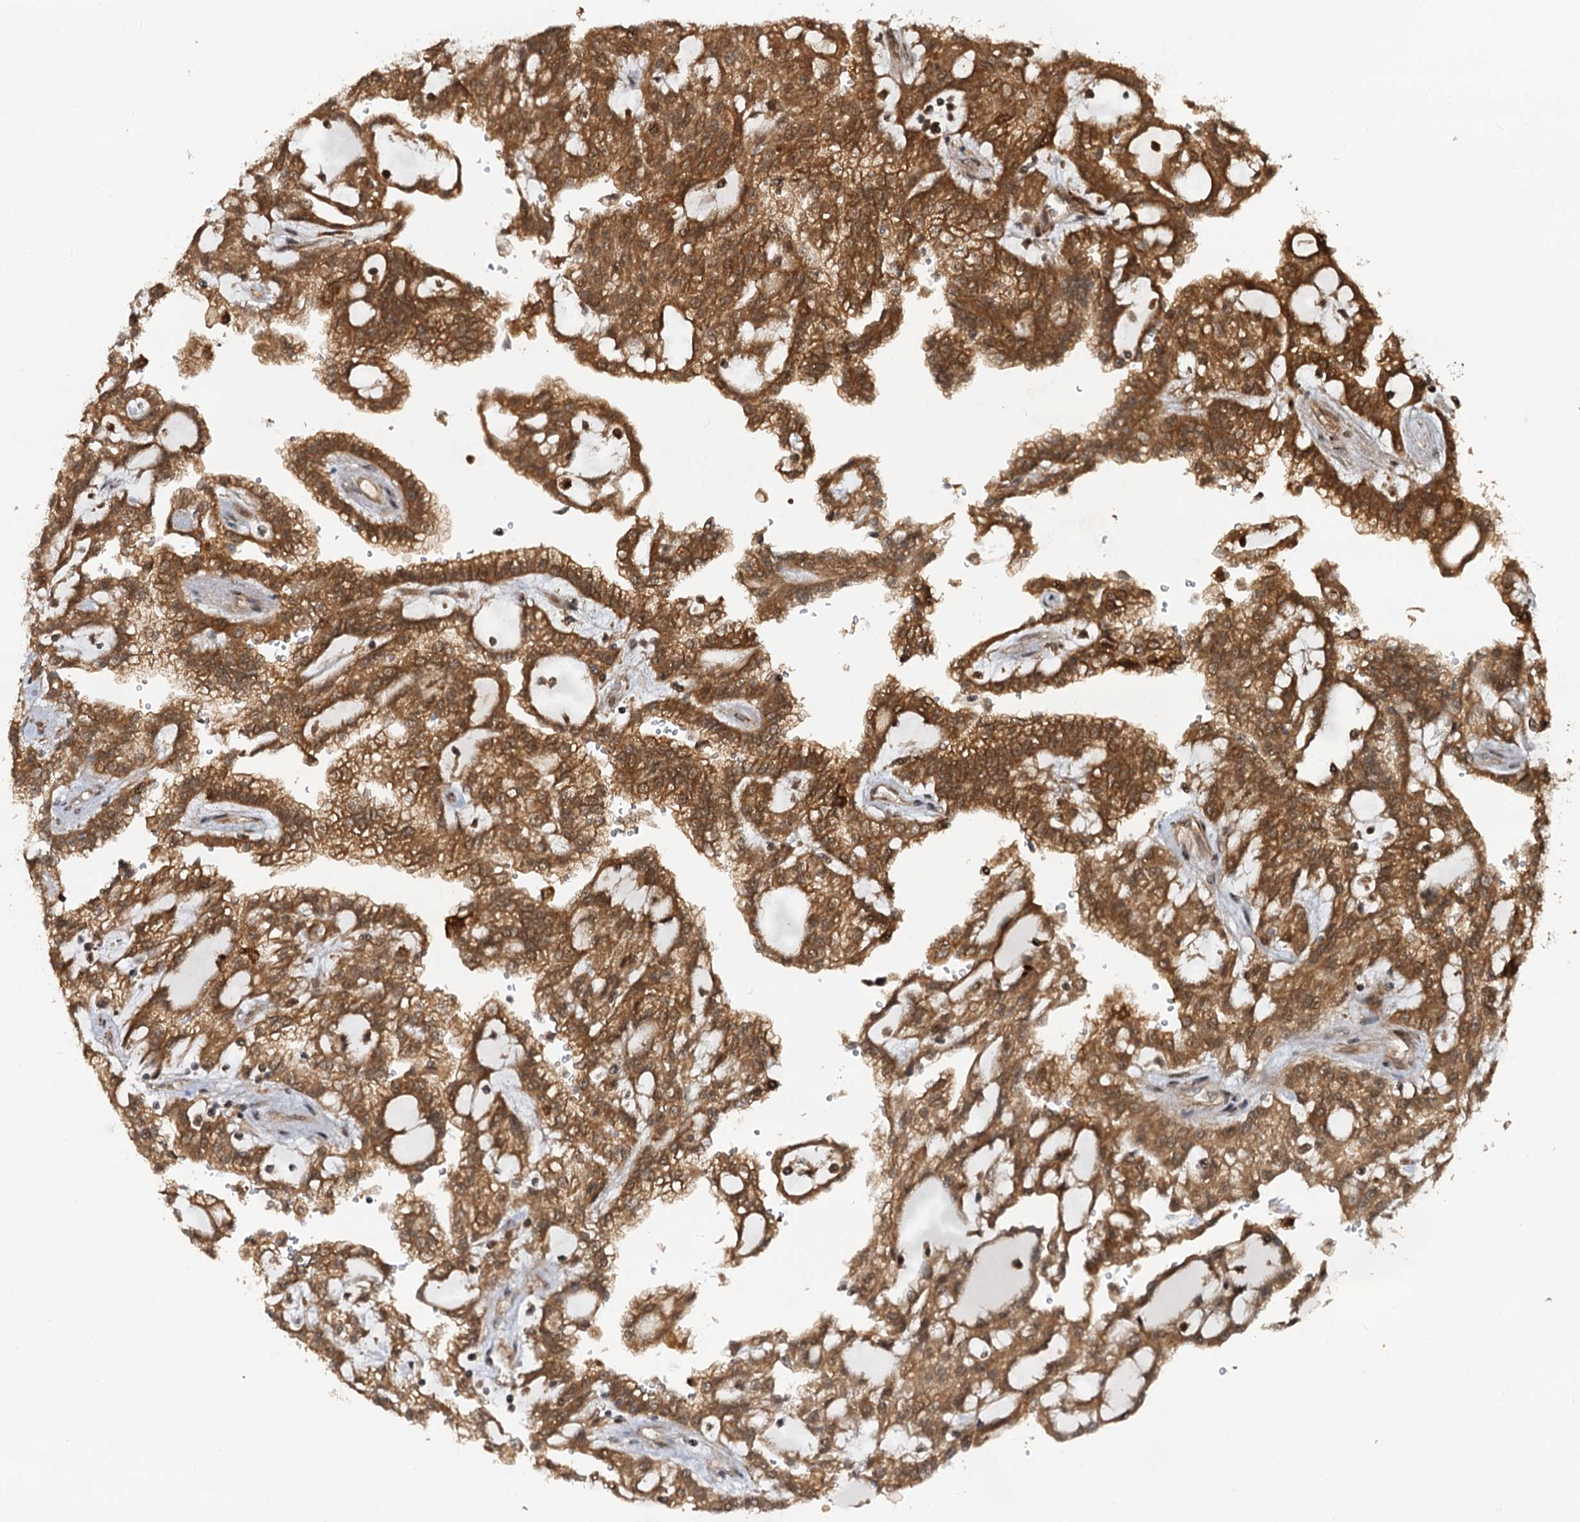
{"staining": {"intensity": "strong", "quantity": ">75%", "location": "cytoplasmic/membranous"}, "tissue": "renal cancer", "cell_type": "Tumor cells", "image_type": "cancer", "snomed": [{"axis": "morphology", "description": "Adenocarcinoma, NOS"}, {"axis": "topography", "description": "Kidney"}], "caption": "An immunohistochemistry (IHC) image of tumor tissue is shown. Protein staining in brown shows strong cytoplasmic/membranous positivity in renal cancer (adenocarcinoma) within tumor cells.", "gene": "STUB1", "patient": {"sex": "male", "age": 63}}